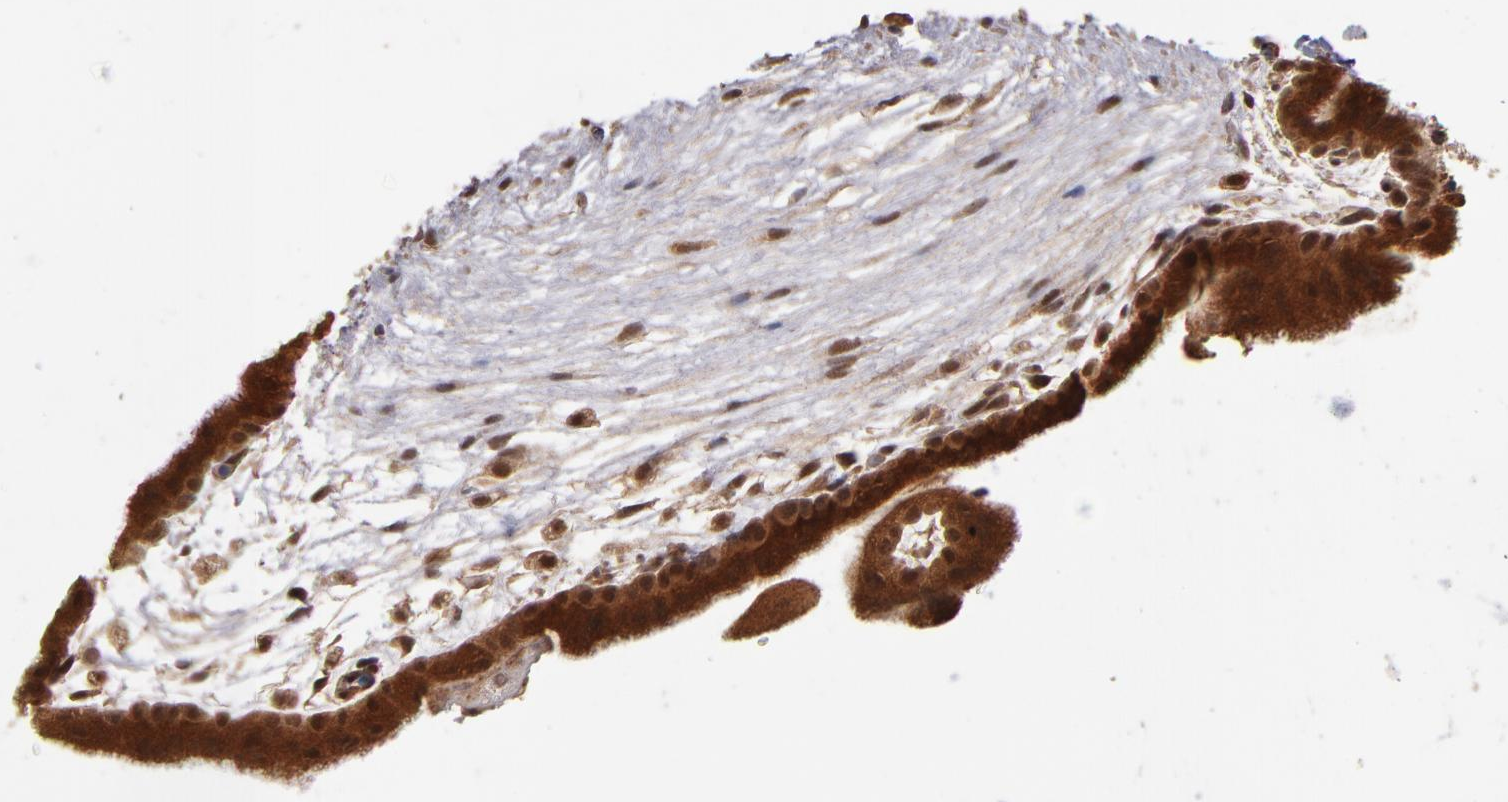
{"staining": {"intensity": "strong", "quantity": ">75%", "location": "cytoplasmic/membranous,nuclear"}, "tissue": "placenta", "cell_type": "Trophoblastic cells", "image_type": "normal", "snomed": [{"axis": "morphology", "description": "Normal tissue, NOS"}, {"axis": "topography", "description": "Placenta"}], "caption": "Protein staining of benign placenta reveals strong cytoplasmic/membranous,nuclear positivity in about >75% of trophoblastic cells. The protein of interest is shown in brown color, while the nuclei are stained blue.", "gene": "CUL5", "patient": {"sex": "female", "age": 35}}